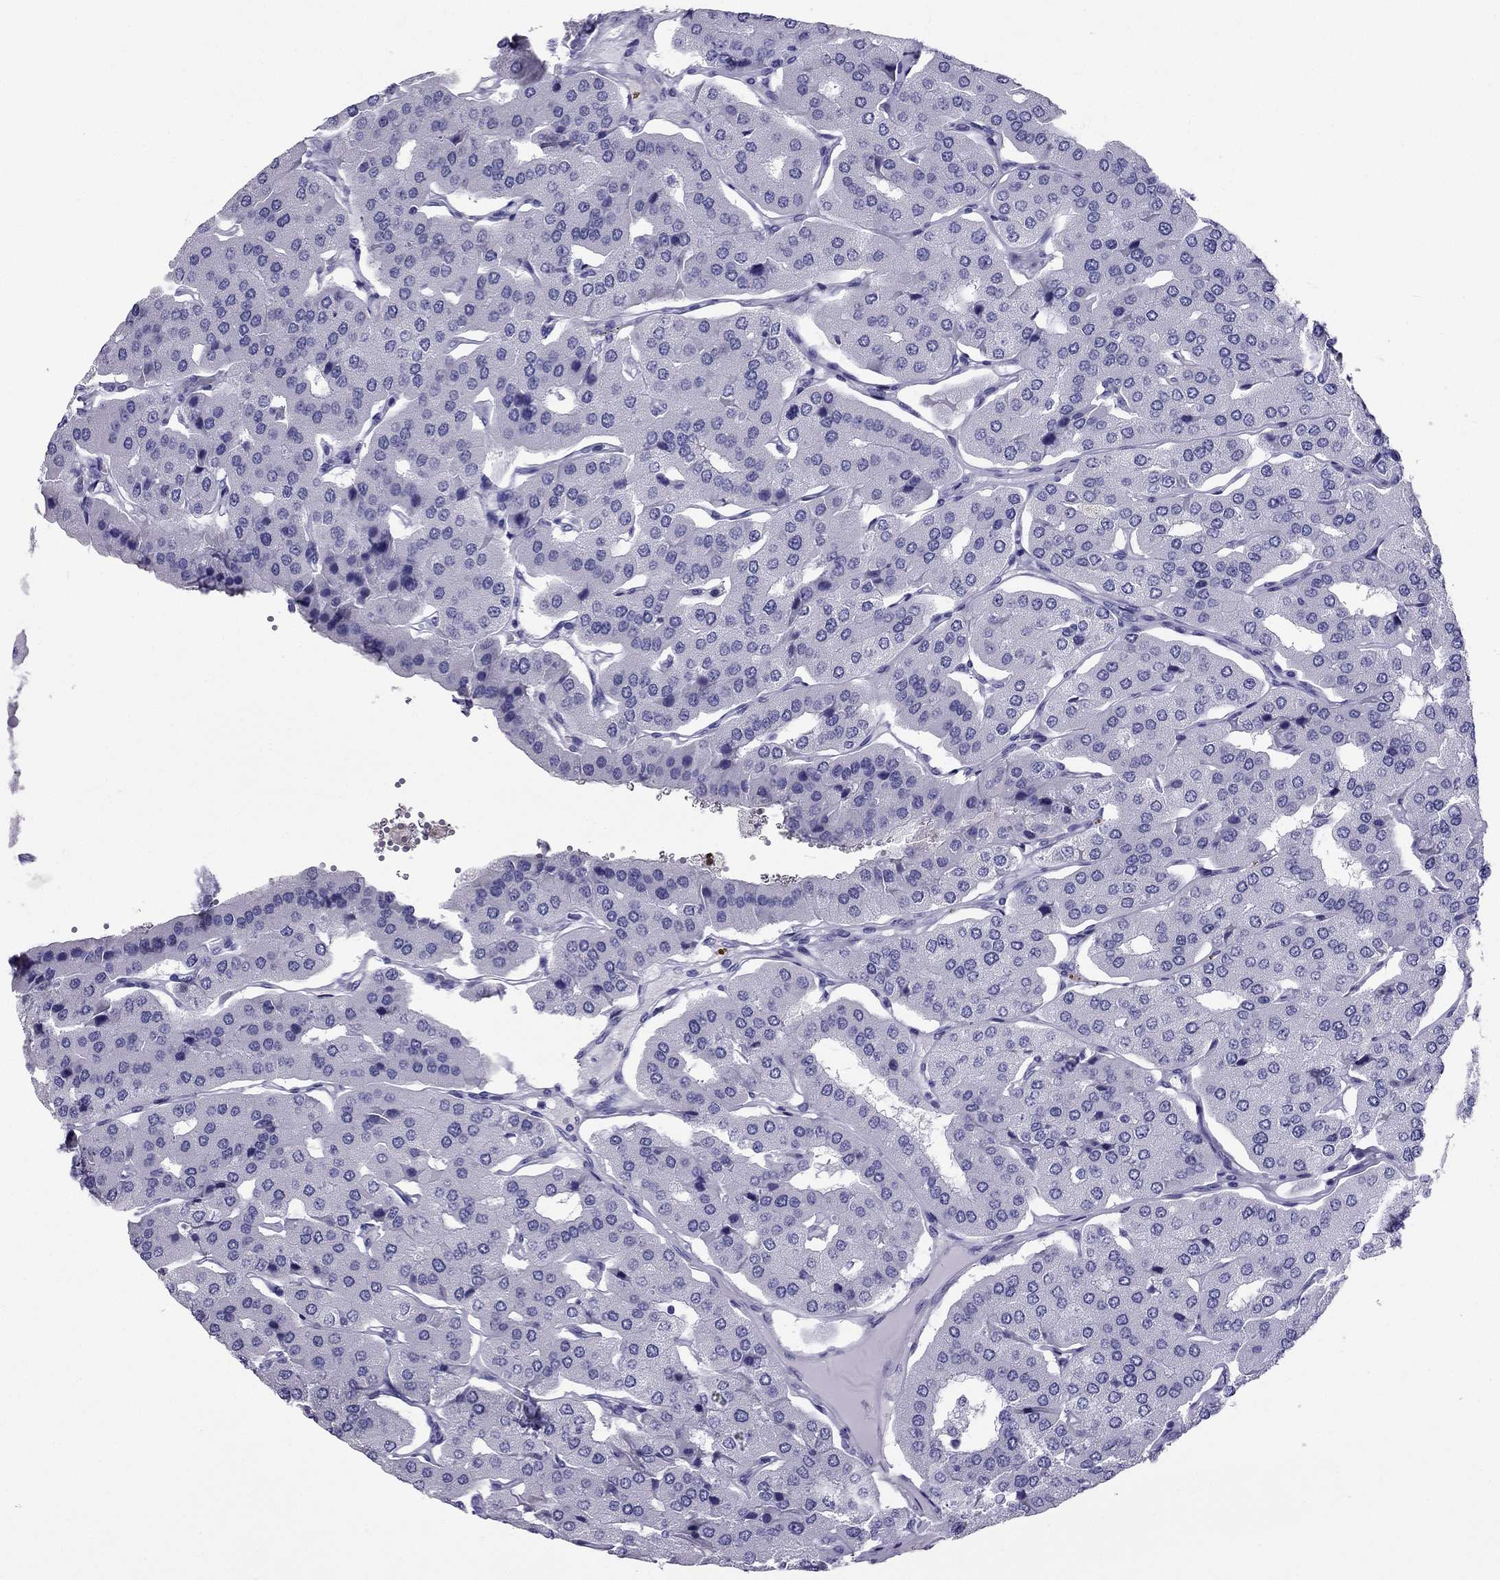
{"staining": {"intensity": "negative", "quantity": "none", "location": "none"}, "tissue": "parathyroid gland", "cell_type": "Glandular cells", "image_type": "normal", "snomed": [{"axis": "morphology", "description": "Normal tissue, NOS"}, {"axis": "morphology", "description": "Adenoma, NOS"}, {"axis": "topography", "description": "Parathyroid gland"}], "caption": "There is no significant positivity in glandular cells of parathyroid gland. (Stains: DAB (3,3'-diaminobenzidine) immunohistochemistry (IHC) with hematoxylin counter stain, Microscopy: brightfield microscopy at high magnification).", "gene": "PDE6A", "patient": {"sex": "female", "age": 86}}